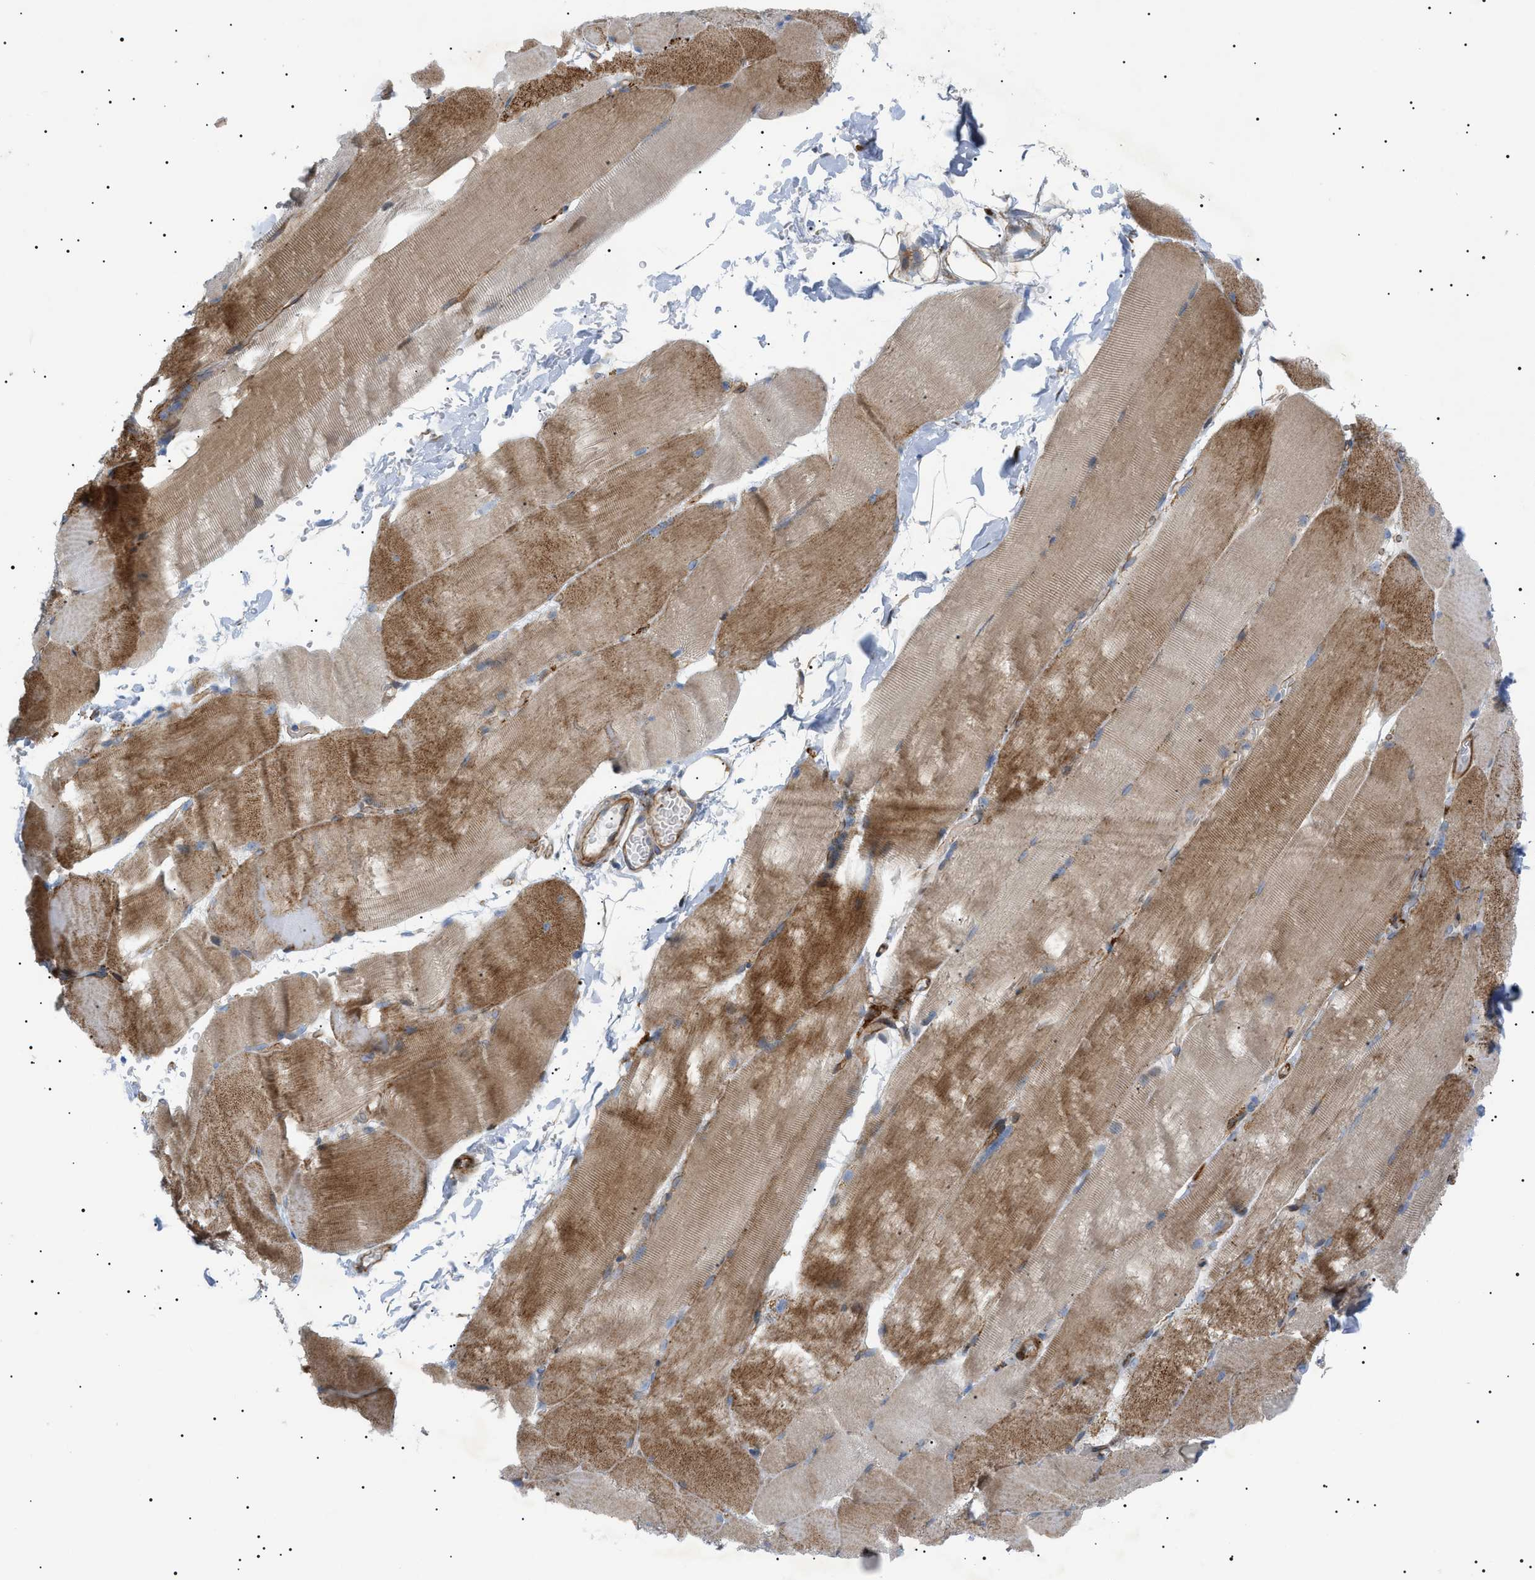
{"staining": {"intensity": "moderate", "quantity": ">75%", "location": "cytoplasmic/membranous"}, "tissue": "skeletal muscle", "cell_type": "Myocytes", "image_type": "normal", "snomed": [{"axis": "morphology", "description": "Normal tissue, NOS"}, {"axis": "topography", "description": "Skin"}, {"axis": "topography", "description": "Skeletal muscle"}], "caption": "A medium amount of moderate cytoplasmic/membranous expression is appreciated in approximately >75% of myocytes in benign skeletal muscle.", "gene": "SFXN5", "patient": {"sex": "male", "age": 83}}